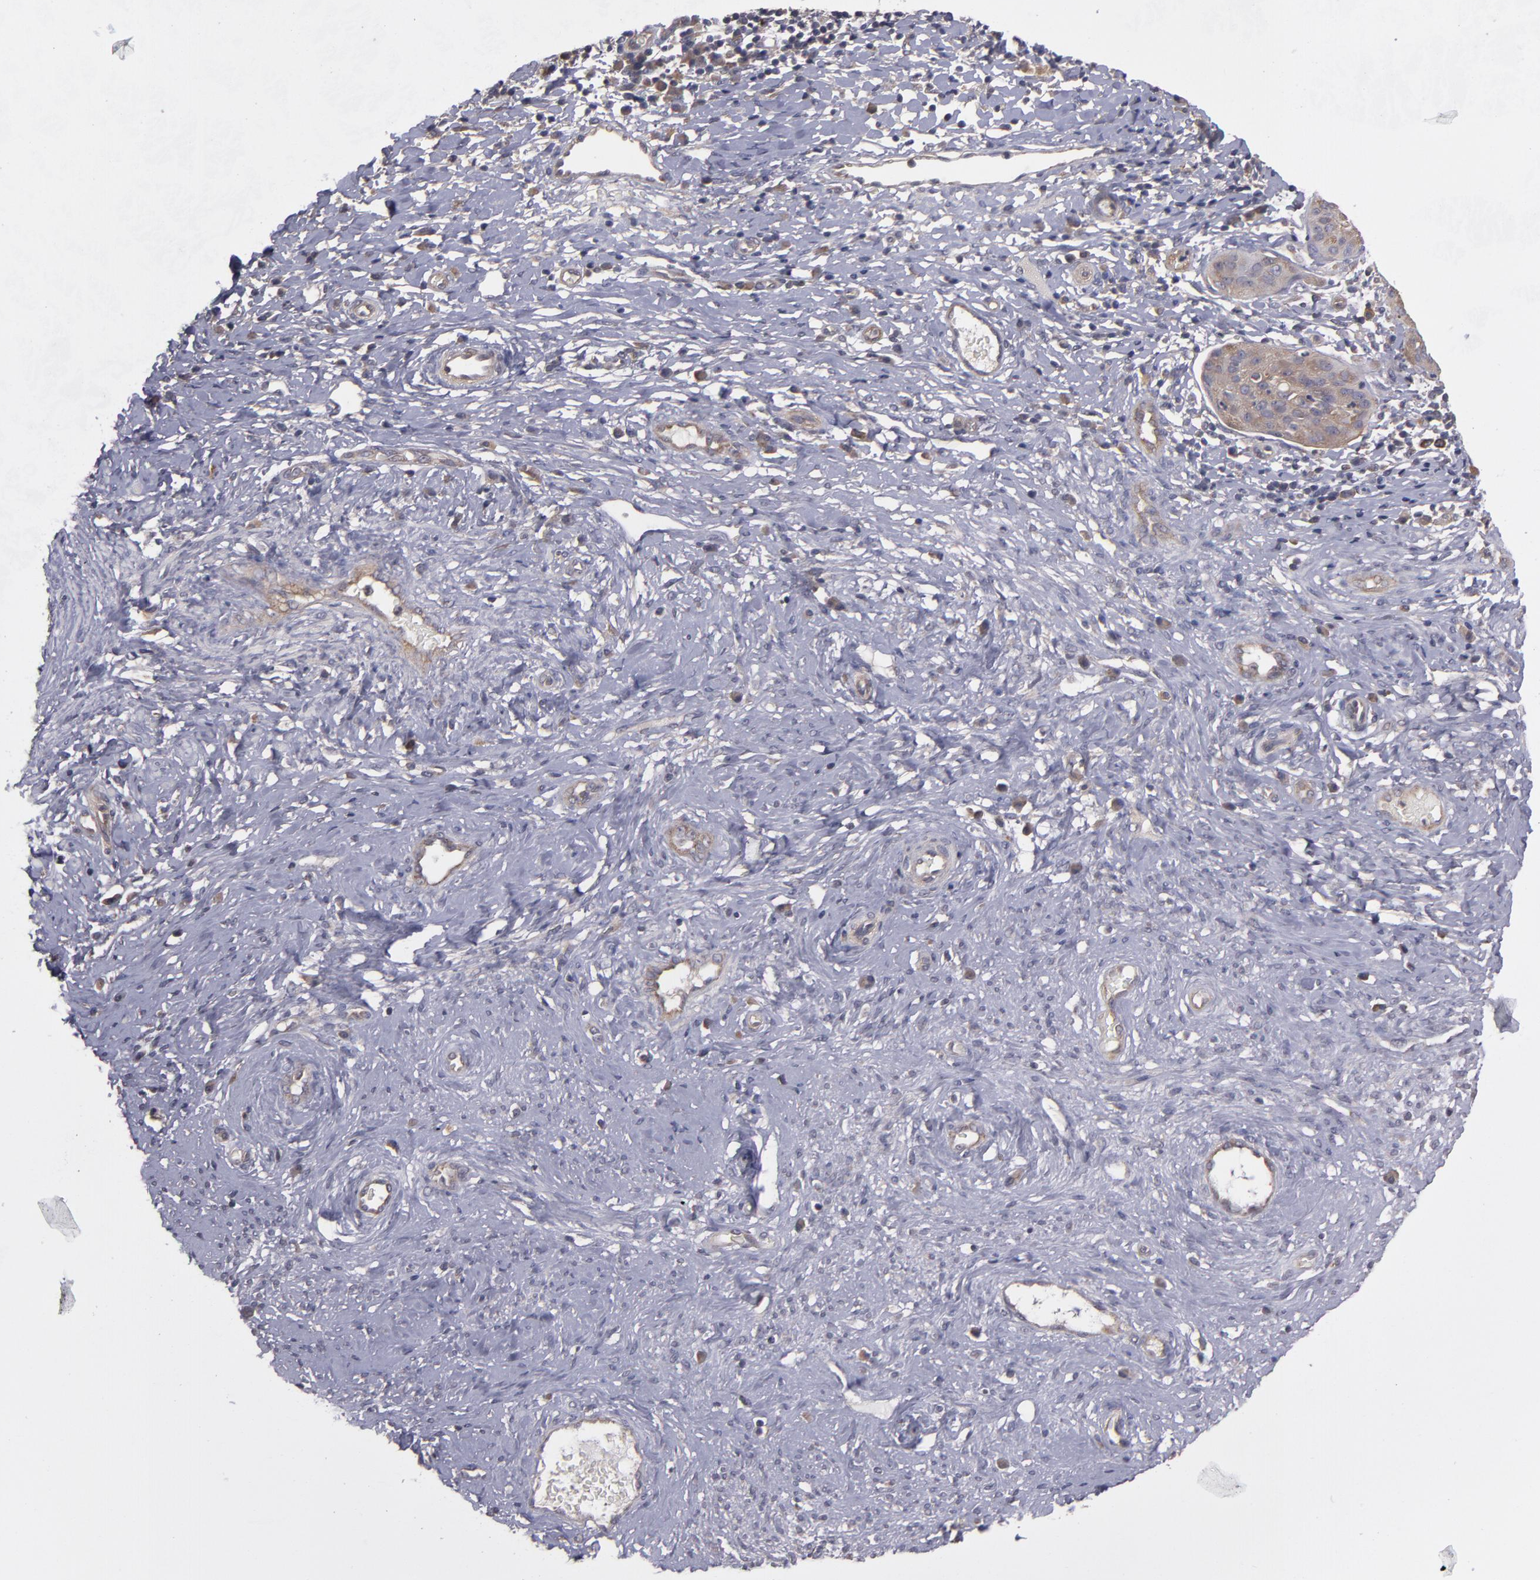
{"staining": {"intensity": "weak", "quantity": ">75%", "location": "cytoplasmic/membranous"}, "tissue": "cervical cancer", "cell_type": "Tumor cells", "image_type": "cancer", "snomed": [{"axis": "morphology", "description": "Normal tissue, NOS"}, {"axis": "morphology", "description": "Squamous cell carcinoma, NOS"}, {"axis": "topography", "description": "Cervix"}], "caption": "Immunohistochemical staining of cervical squamous cell carcinoma shows low levels of weak cytoplasmic/membranous protein expression in approximately >75% of tumor cells.", "gene": "CTSO", "patient": {"sex": "female", "age": 39}}